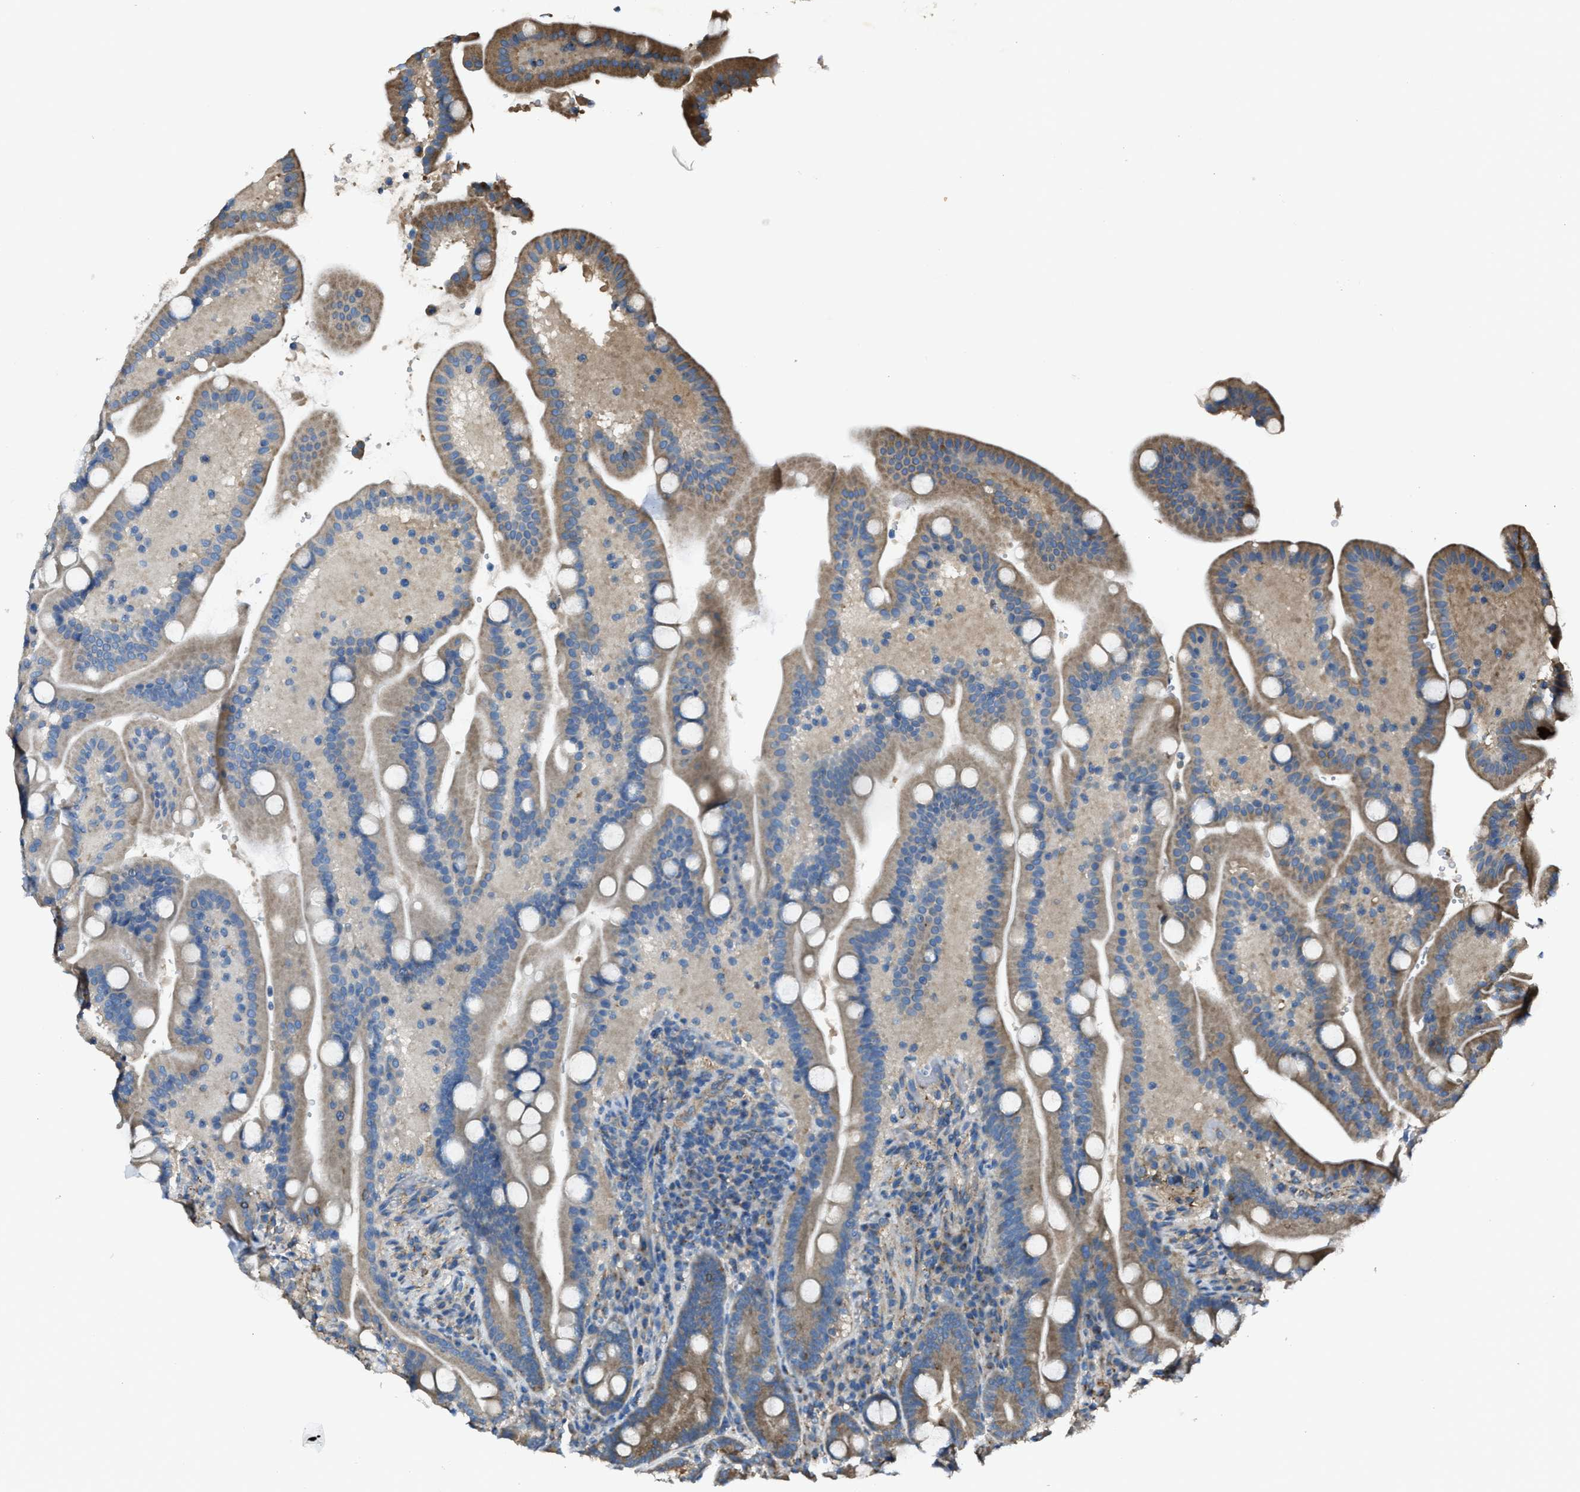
{"staining": {"intensity": "moderate", "quantity": ">75%", "location": "cytoplasmic/membranous"}, "tissue": "duodenum", "cell_type": "Glandular cells", "image_type": "normal", "snomed": [{"axis": "morphology", "description": "Normal tissue, NOS"}, {"axis": "topography", "description": "Duodenum"}], "caption": "High-power microscopy captured an immunohistochemistry (IHC) micrograph of unremarkable duodenum, revealing moderate cytoplasmic/membranous staining in about >75% of glandular cells. (Brightfield microscopy of DAB IHC at high magnification).", "gene": "TRPC1", "patient": {"sex": "male", "age": 54}}